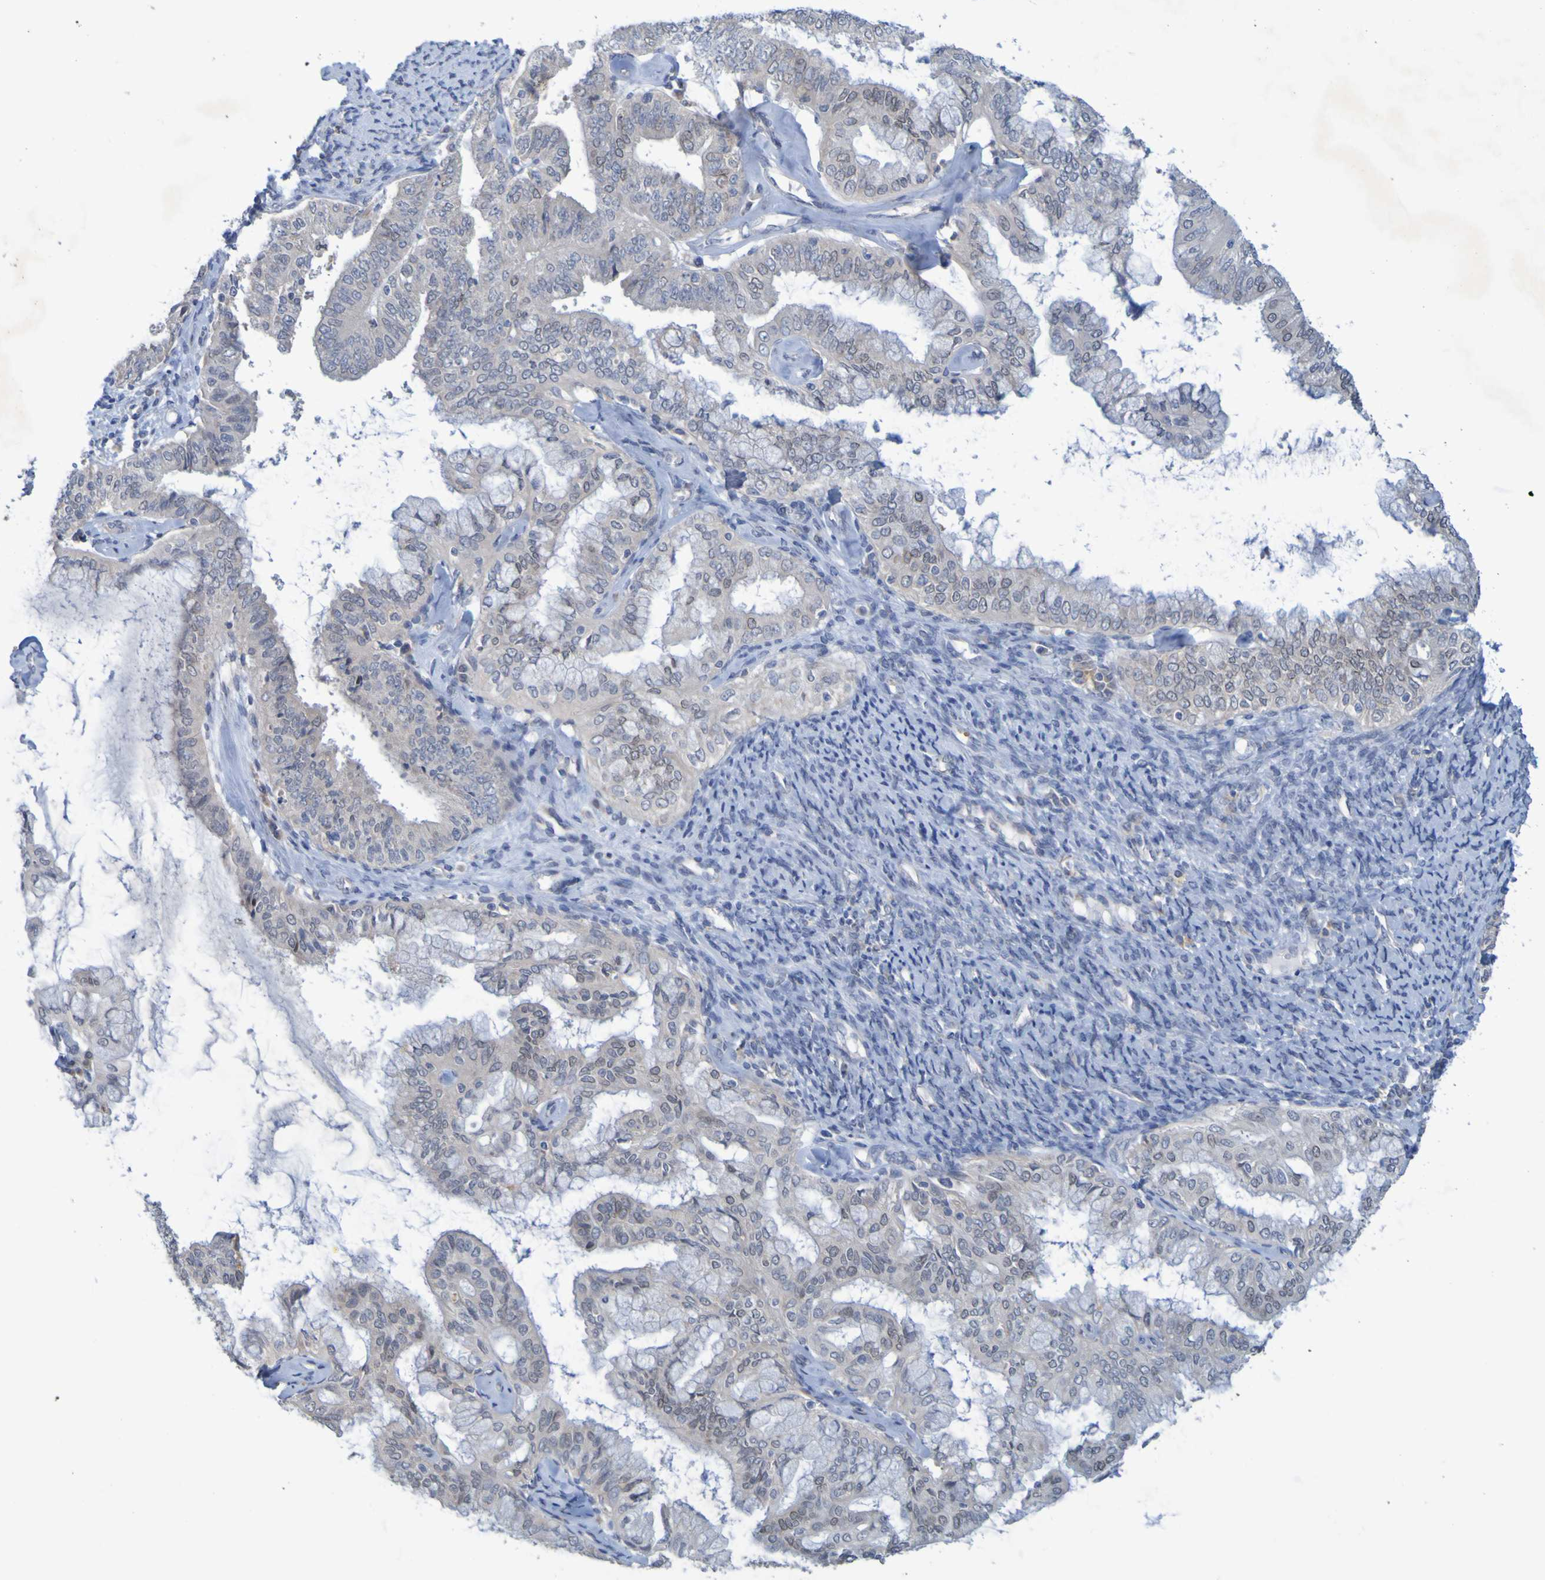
{"staining": {"intensity": "negative", "quantity": "none", "location": "none"}, "tissue": "endometrial cancer", "cell_type": "Tumor cells", "image_type": "cancer", "snomed": [{"axis": "morphology", "description": "Adenocarcinoma, NOS"}, {"axis": "topography", "description": "Endometrium"}], "caption": "The IHC micrograph has no significant positivity in tumor cells of endometrial cancer tissue.", "gene": "LILRB5", "patient": {"sex": "female", "age": 63}}